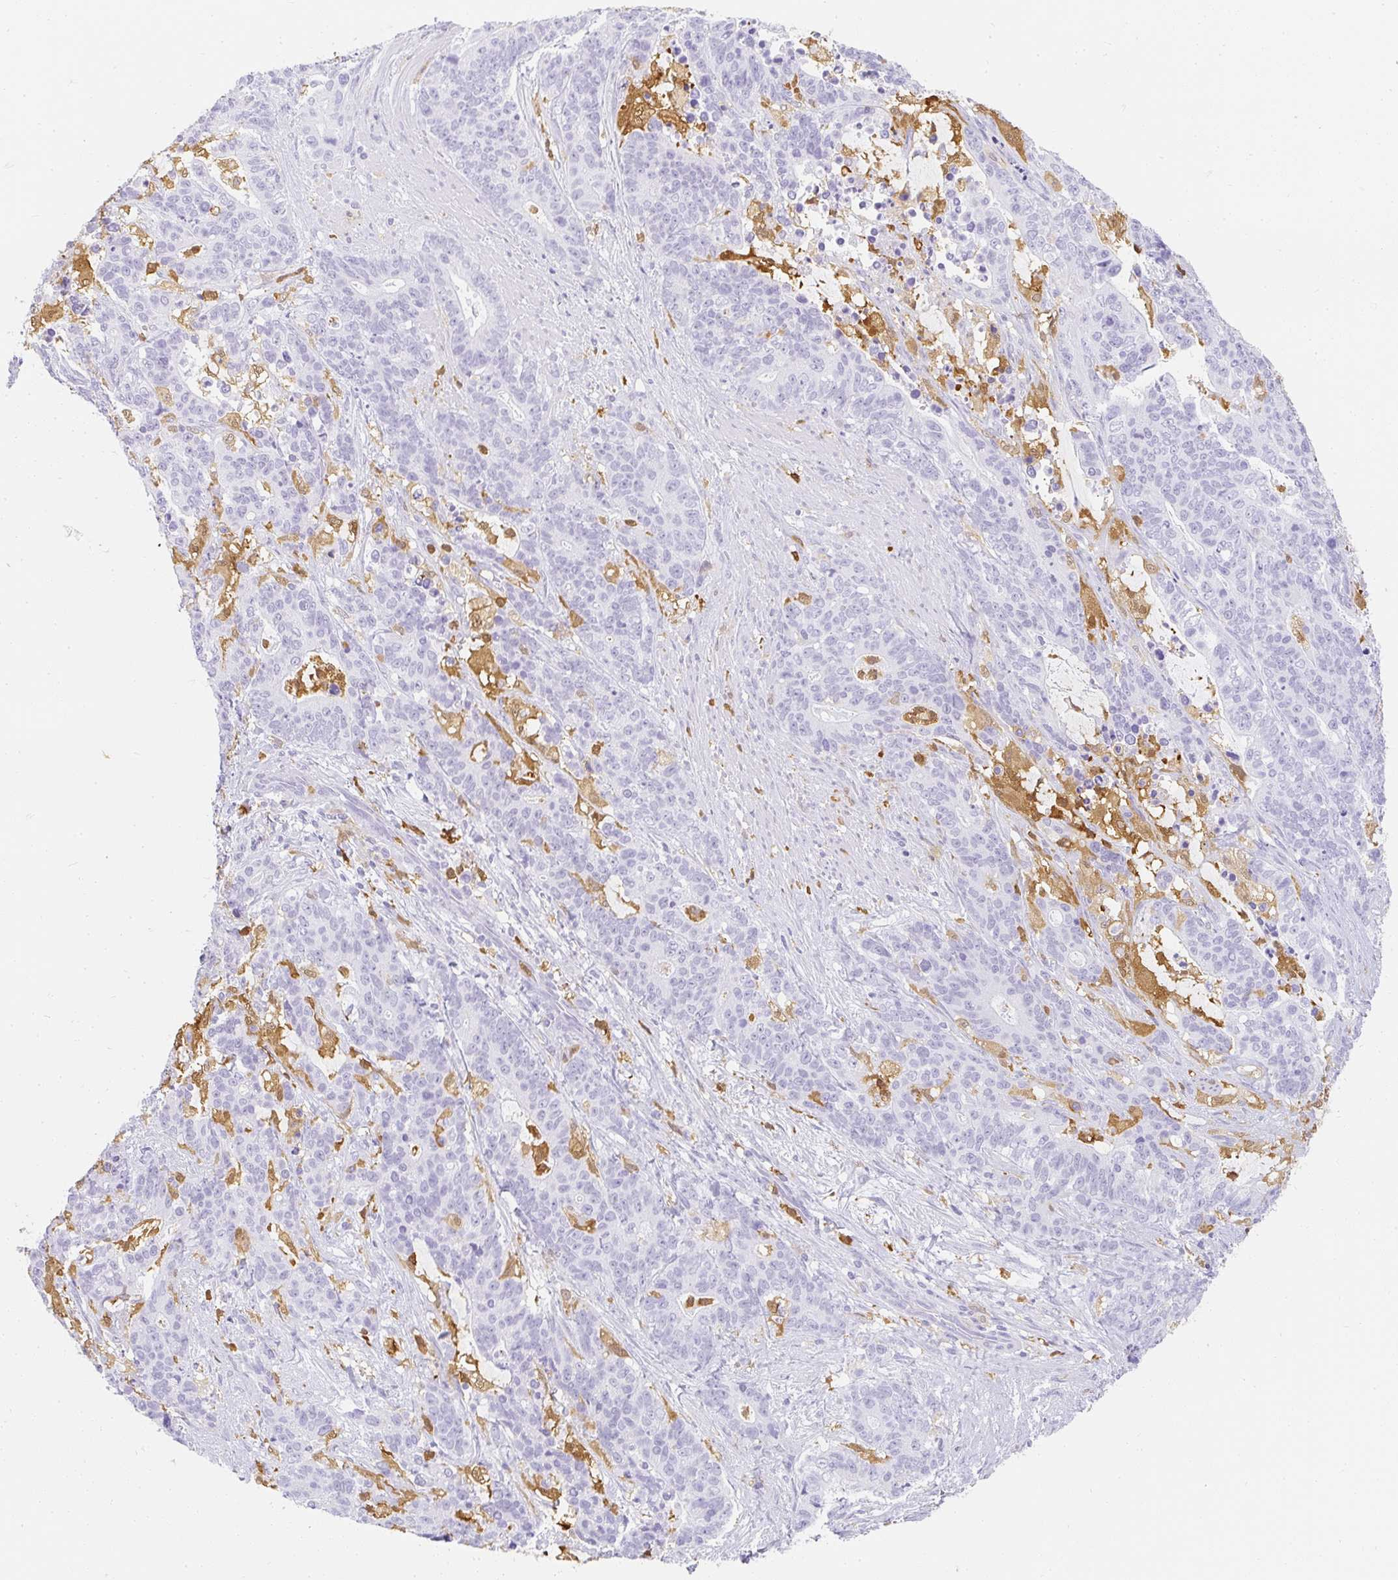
{"staining": {"intensity": "negative", "quantity": "none", "location": "none"}, "tissue": "stomach cancer", "cell_type": "Tumor cells", "image_type": "cancer", "snomed": [{"axis": "morphology", "description": "Normal tissue, NOS"}, {"axis": "morphology", "description": "Adenocarcinoma, NOS"}, {"axis": "topography", "description": "Stomach"}], "caption": "Immunohistochemistry (IHC) image of neoplastic tissue: human stomach cancer stained with DAB reveals no significant protein staining in tumor cells.", "gene": "HK3", "patient": {"sex": "female", "age": 64}}